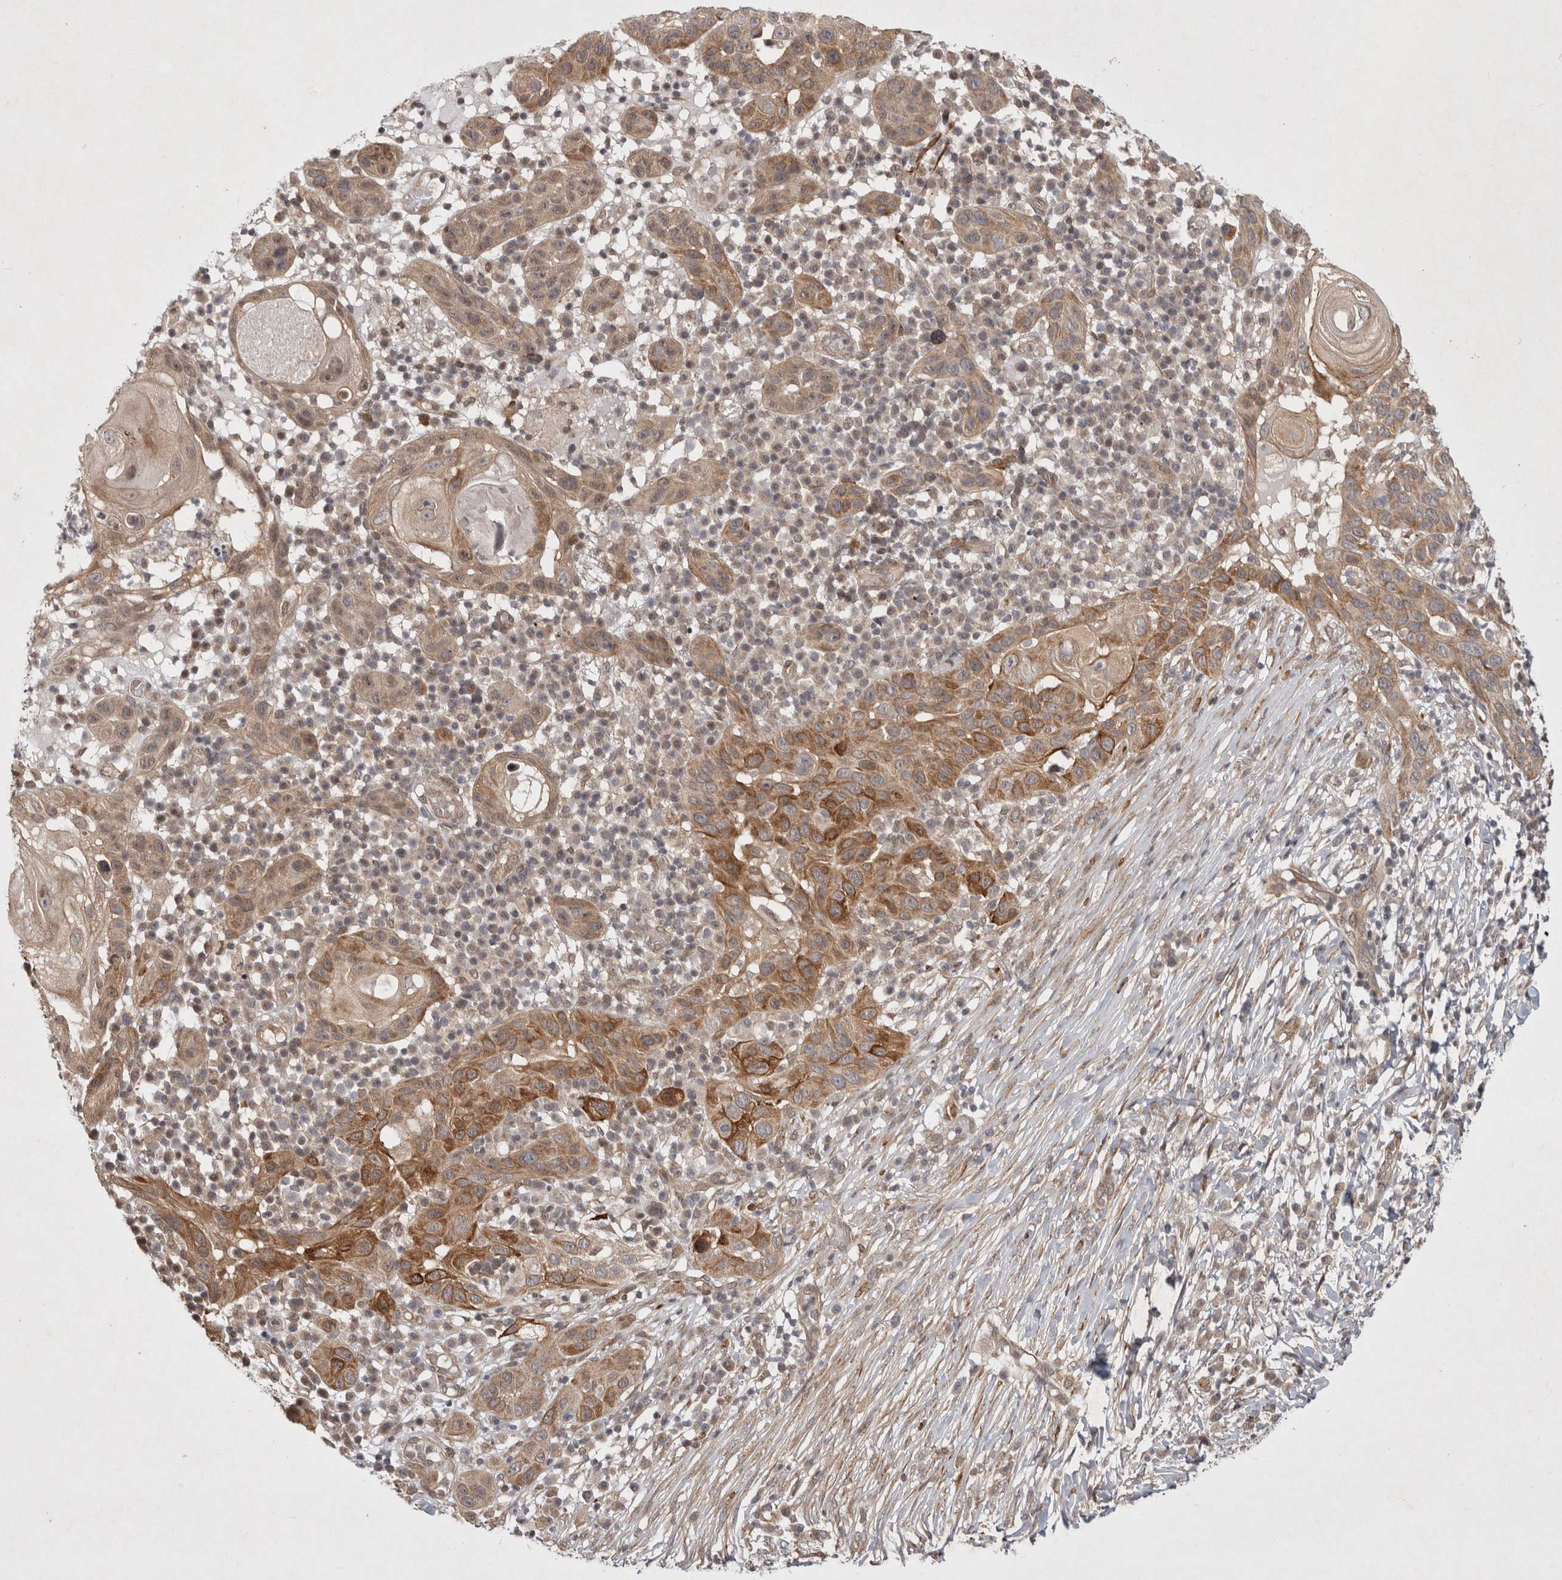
{"staining": {"intensity": "moderate", "quantity": ">75%", "location": "cytoplasmic/membranous"}, "tissue": "skin cancer", "cell_type": "Tumor cells", "image_type": "cancer", "snomed": [{"axis": "morphology", "description": "Normal tissue, NOS"}, {"axis": "morphology", "description": "Squamous cell carcinoma, NOS"}, {"axis": "topography", "description": "Skin"}], "caption": "A high-resolution histopathology image shows IHC staining of skin squamous cell carcinoma, which exhibits moderate cytoplasmic/membranous expression in approximately >75% of tumor cells. (IHC, brightfield microscopy, high magnification).", "gene": "ZNF318", "patient": {"sex": "female", "age": 96}}